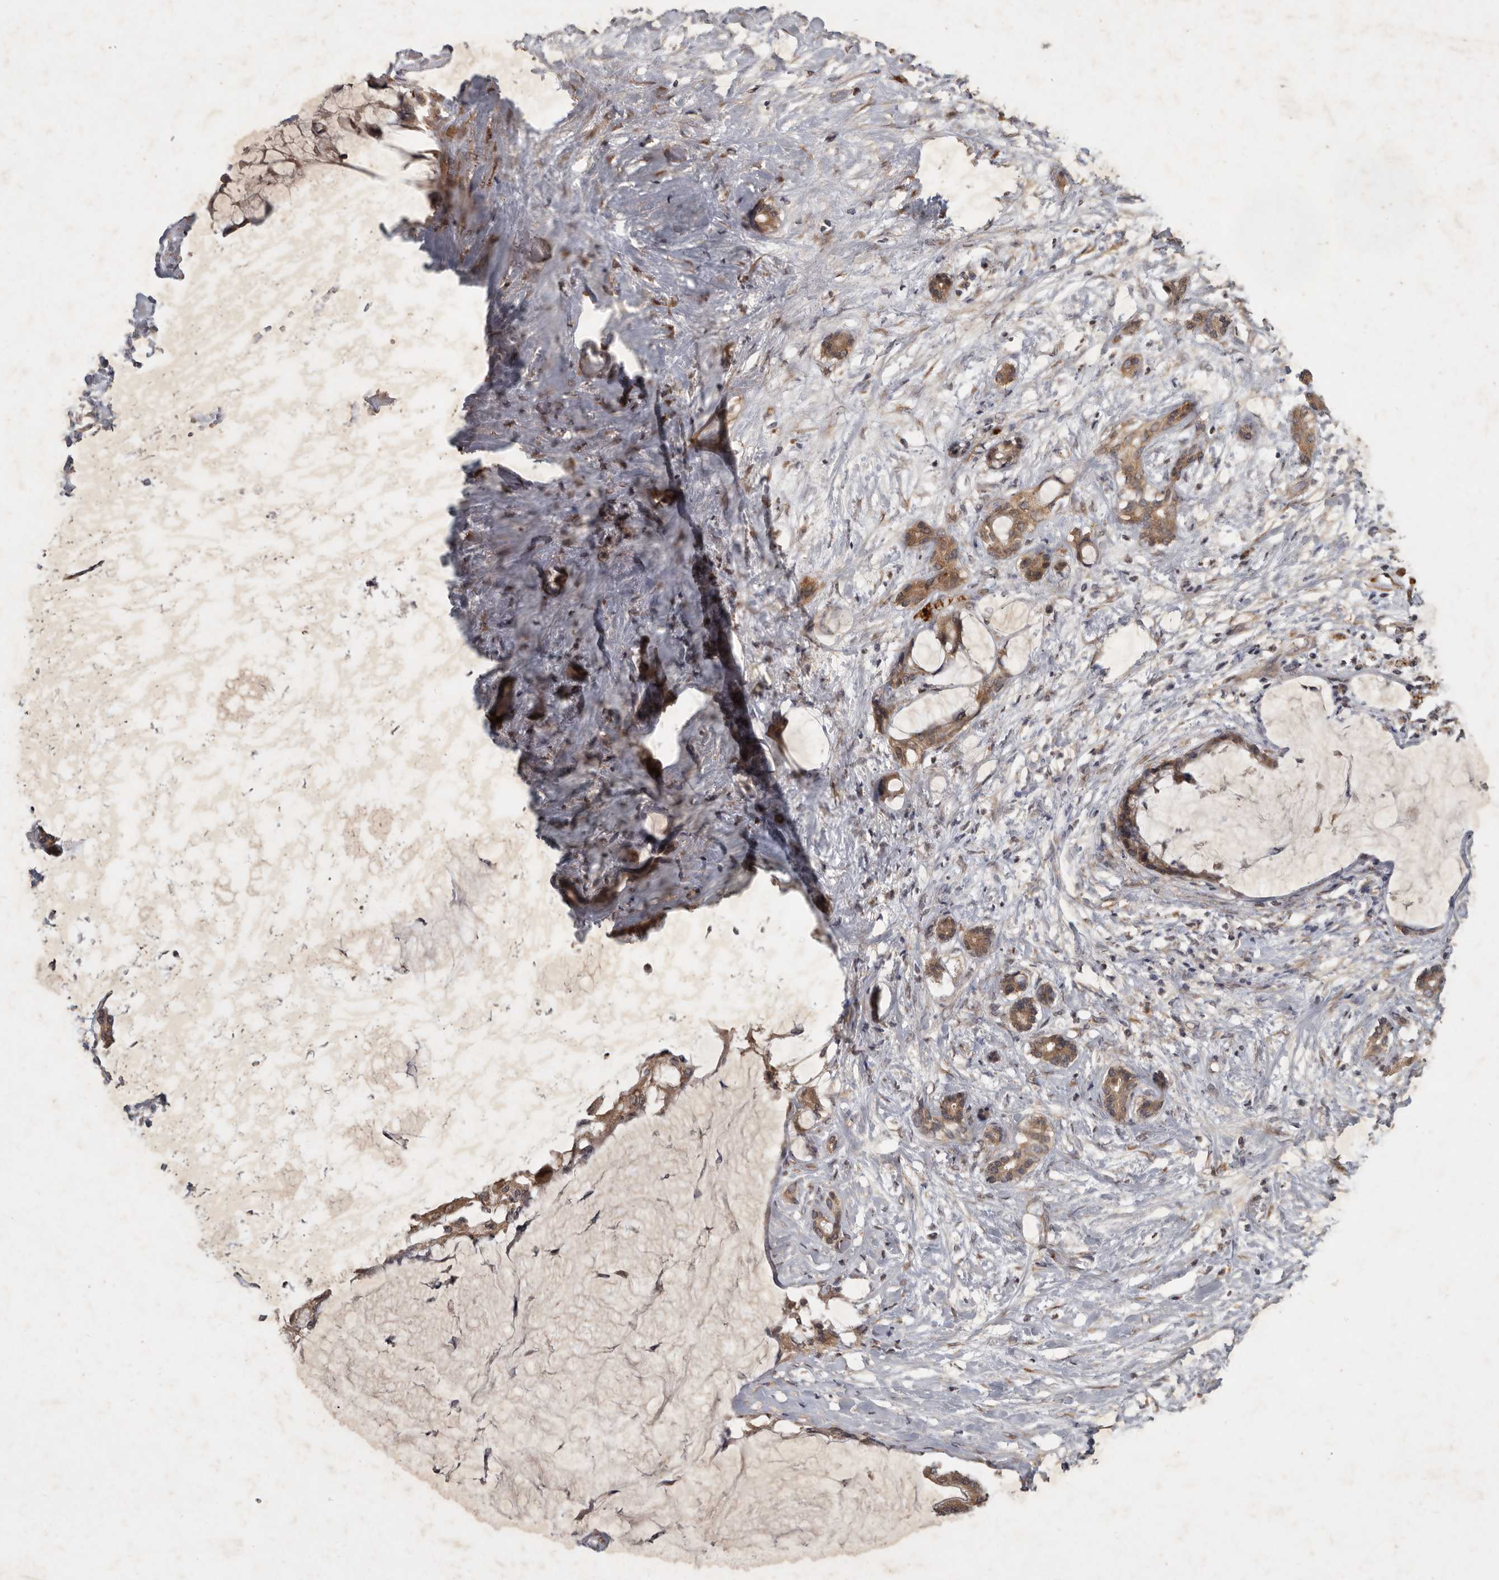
{"staining": {"intensity": "moderate", "quantity": ">75%", "location": "cytoplasmic/membranous"}, "tissue": "pancreatic cancer", "cell_type": "Tumor cells", "image_type": "cancer", "snomed": [{"axis": "morphology", "description": "Adenocarcinoma, NOS"}, {"axis": "topography", "description": "Pancreas"}], "caption": "This image demonstrates IHC staining of human pancreatic adenocarcinoma, with medium moderate cytoplasmic/membranous staining in approximately >75% of tumor cells.", "gene": "DNAJC28", "patient": {"sex": "male", "age": 41}}